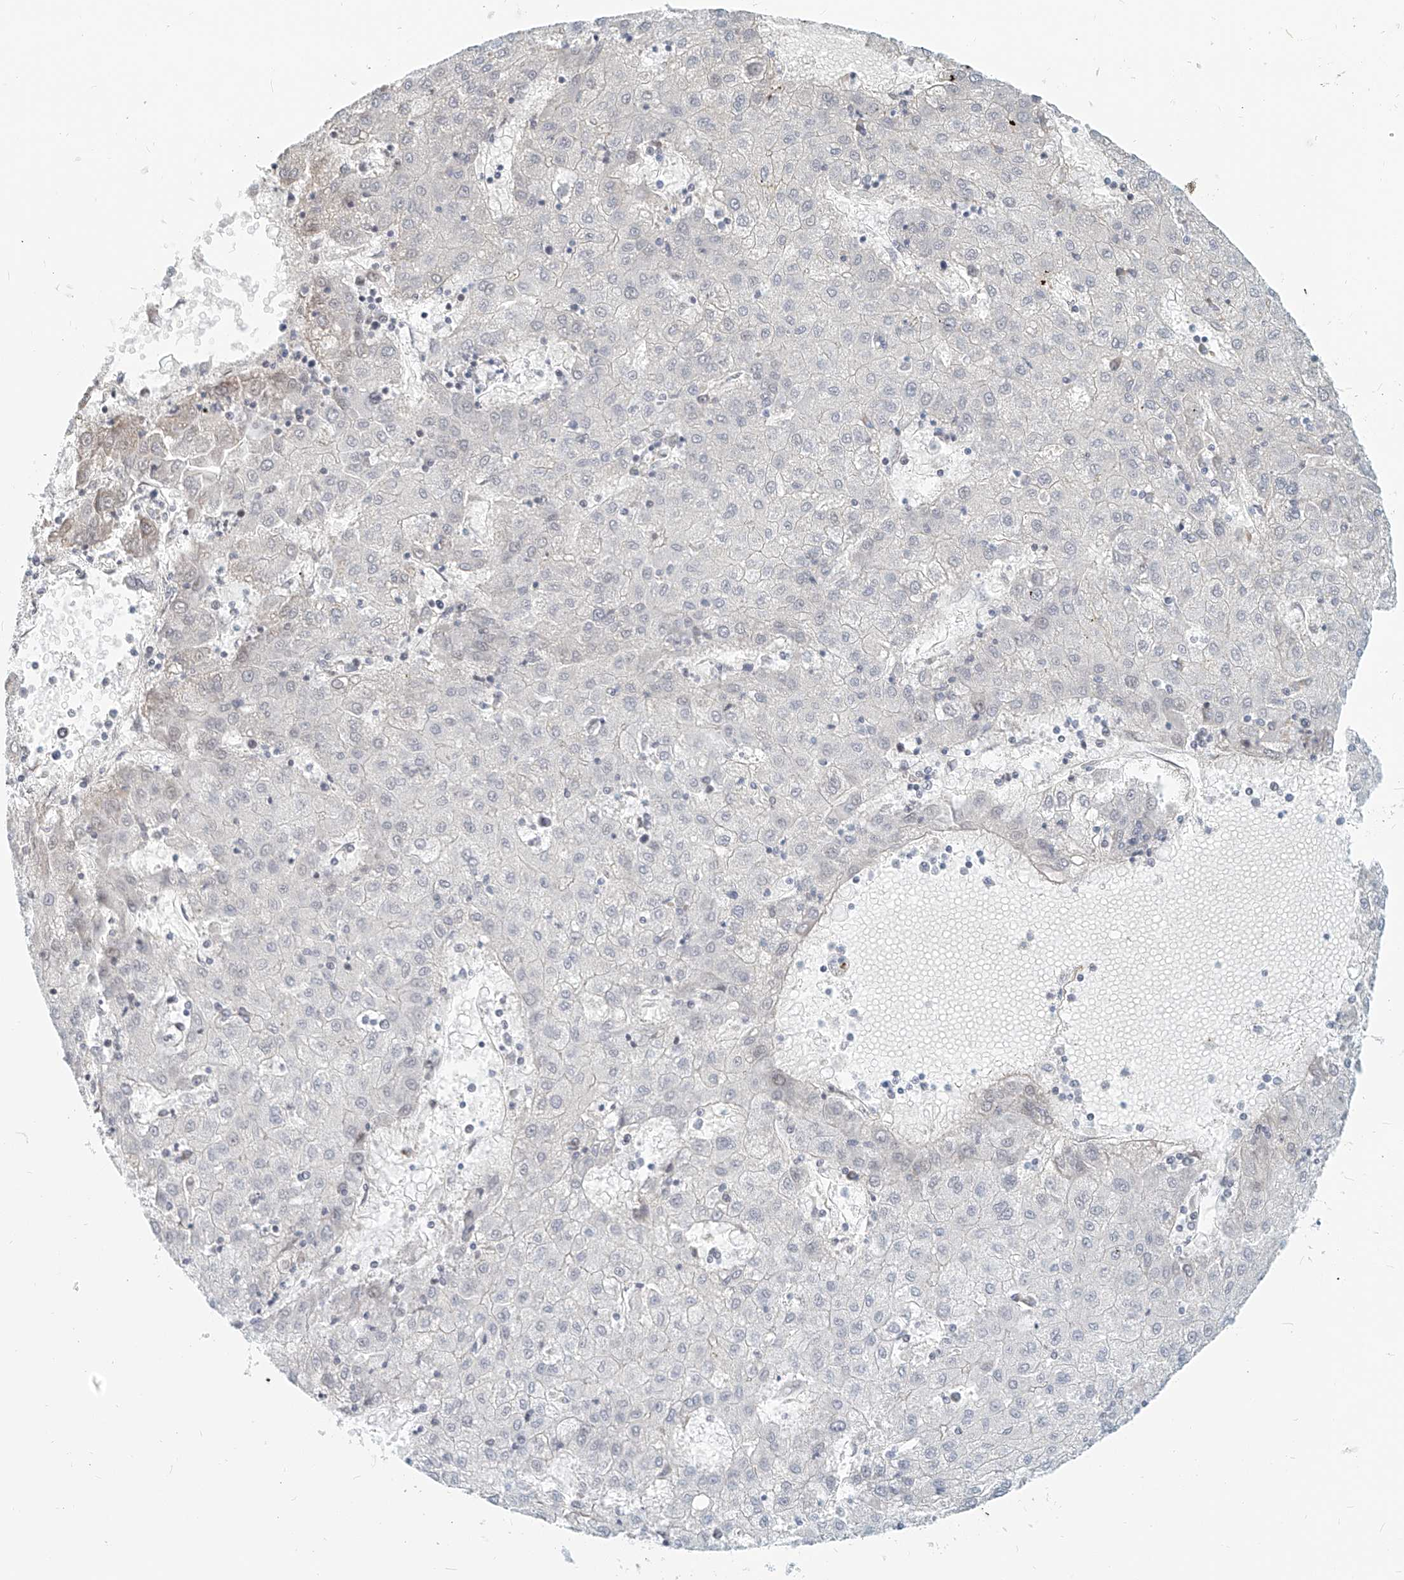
{"staining": {"intensity": "negative", "quantity": "none", "location": "none"}, "tissue": "liver cancer", "cell_type": "Tumor cells", "image_type": "cancer", "snomed": [{"axis": "morphology", "description": "Carcinoma, Hepatocellular, NOS"}, {"axis": "topography", "description": "Liver"}], "caption": "There is no significant positivity in tumor cells of liver cancer (hepatocellular carcinoma).", "gene": "SASH1", "patient": {"sex": "male", "age": 72}}